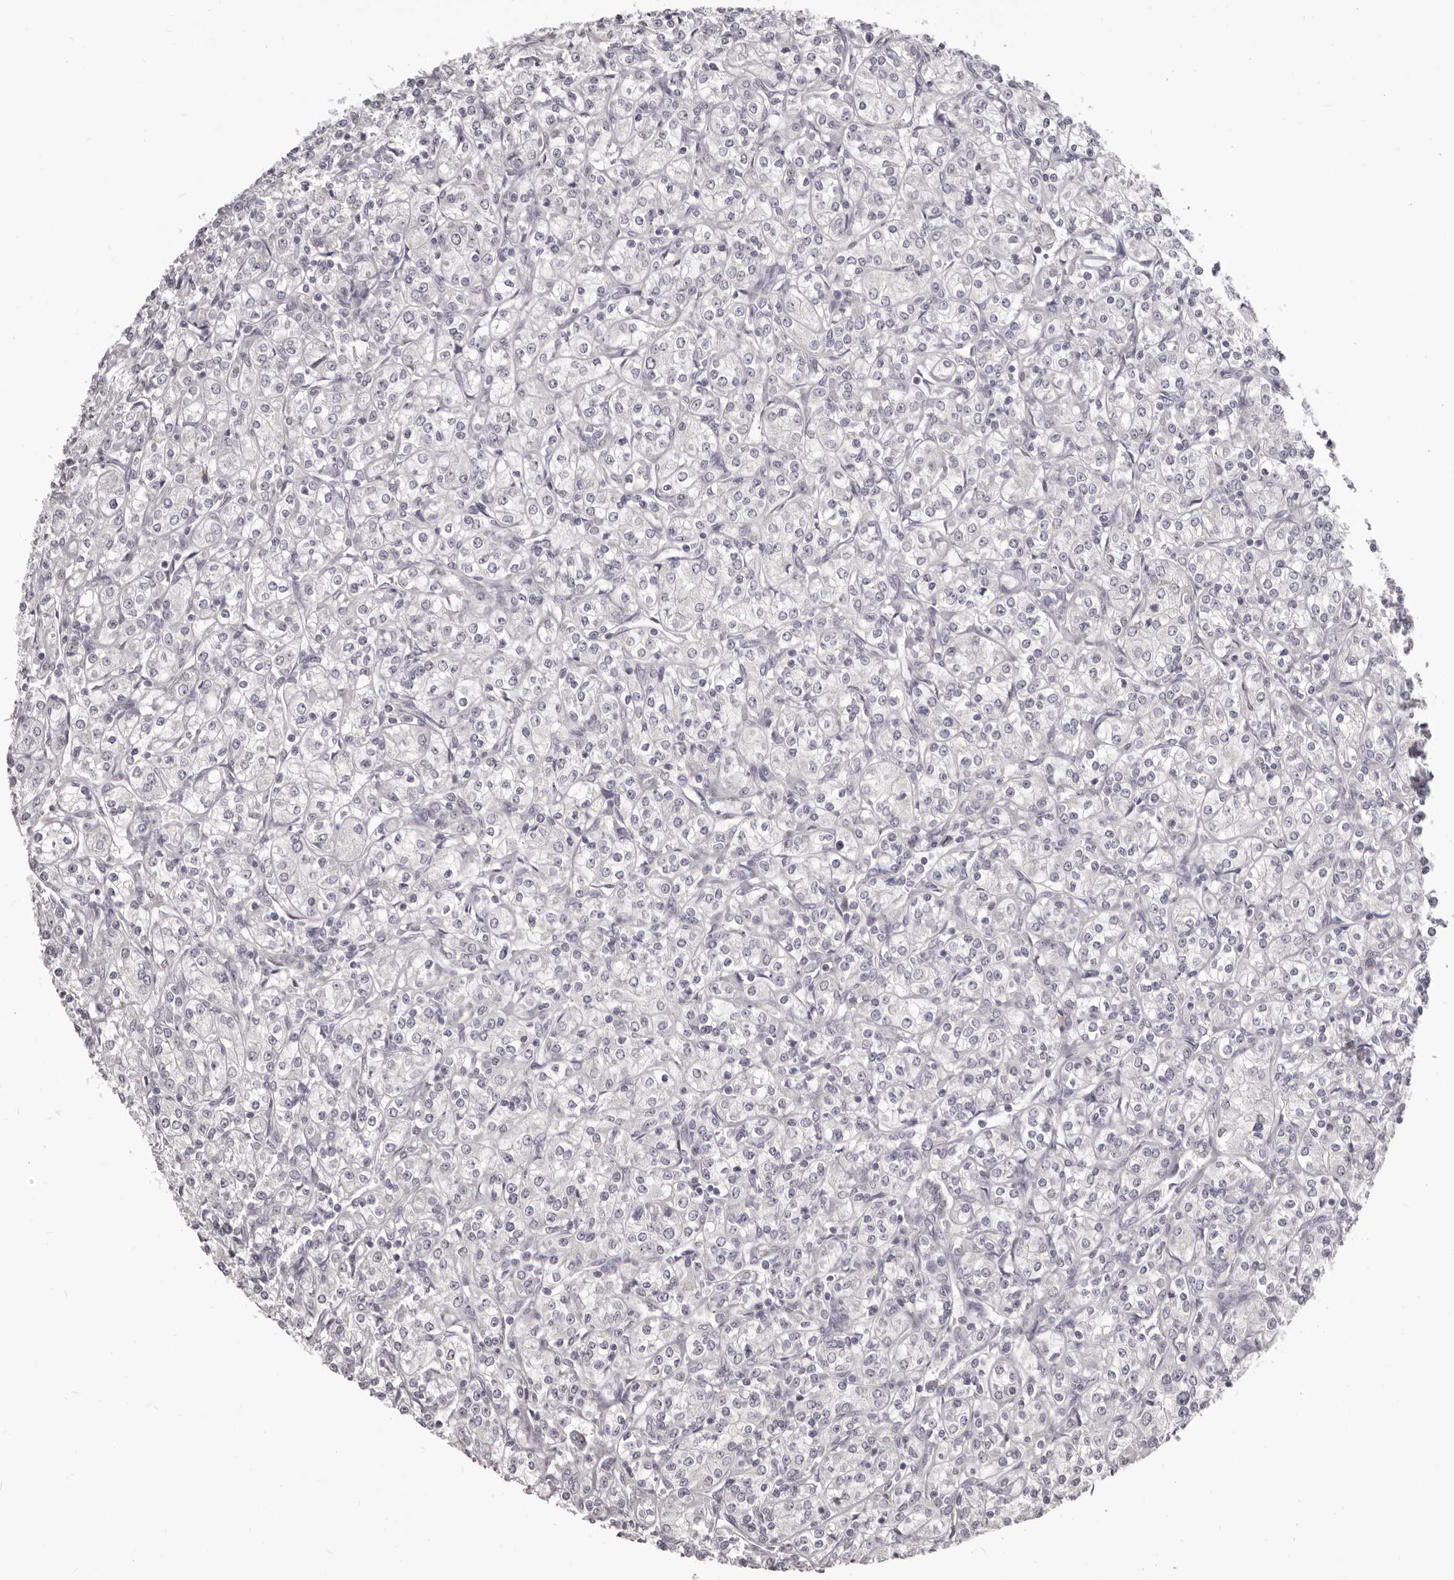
{"staining": {"intensity": "negative", "quantity": "none", "location": "none"}, "tissue": "renal cancer", "cell_type": "Tumor cells", "image_type": "cancer", "snomed": [{"axis": "morphology", "description": "Adenocarcinoma, NOS"}, {"axis": "topography", "description": "Kidney"}], "caption": "This is an immunohistochemistry (IHC) histopathology image of human adenocarcinoma (renal). There is no expression in tumor cells.", "gene": "OTUD3", "patient": {"sex": "male", "age": 77}}